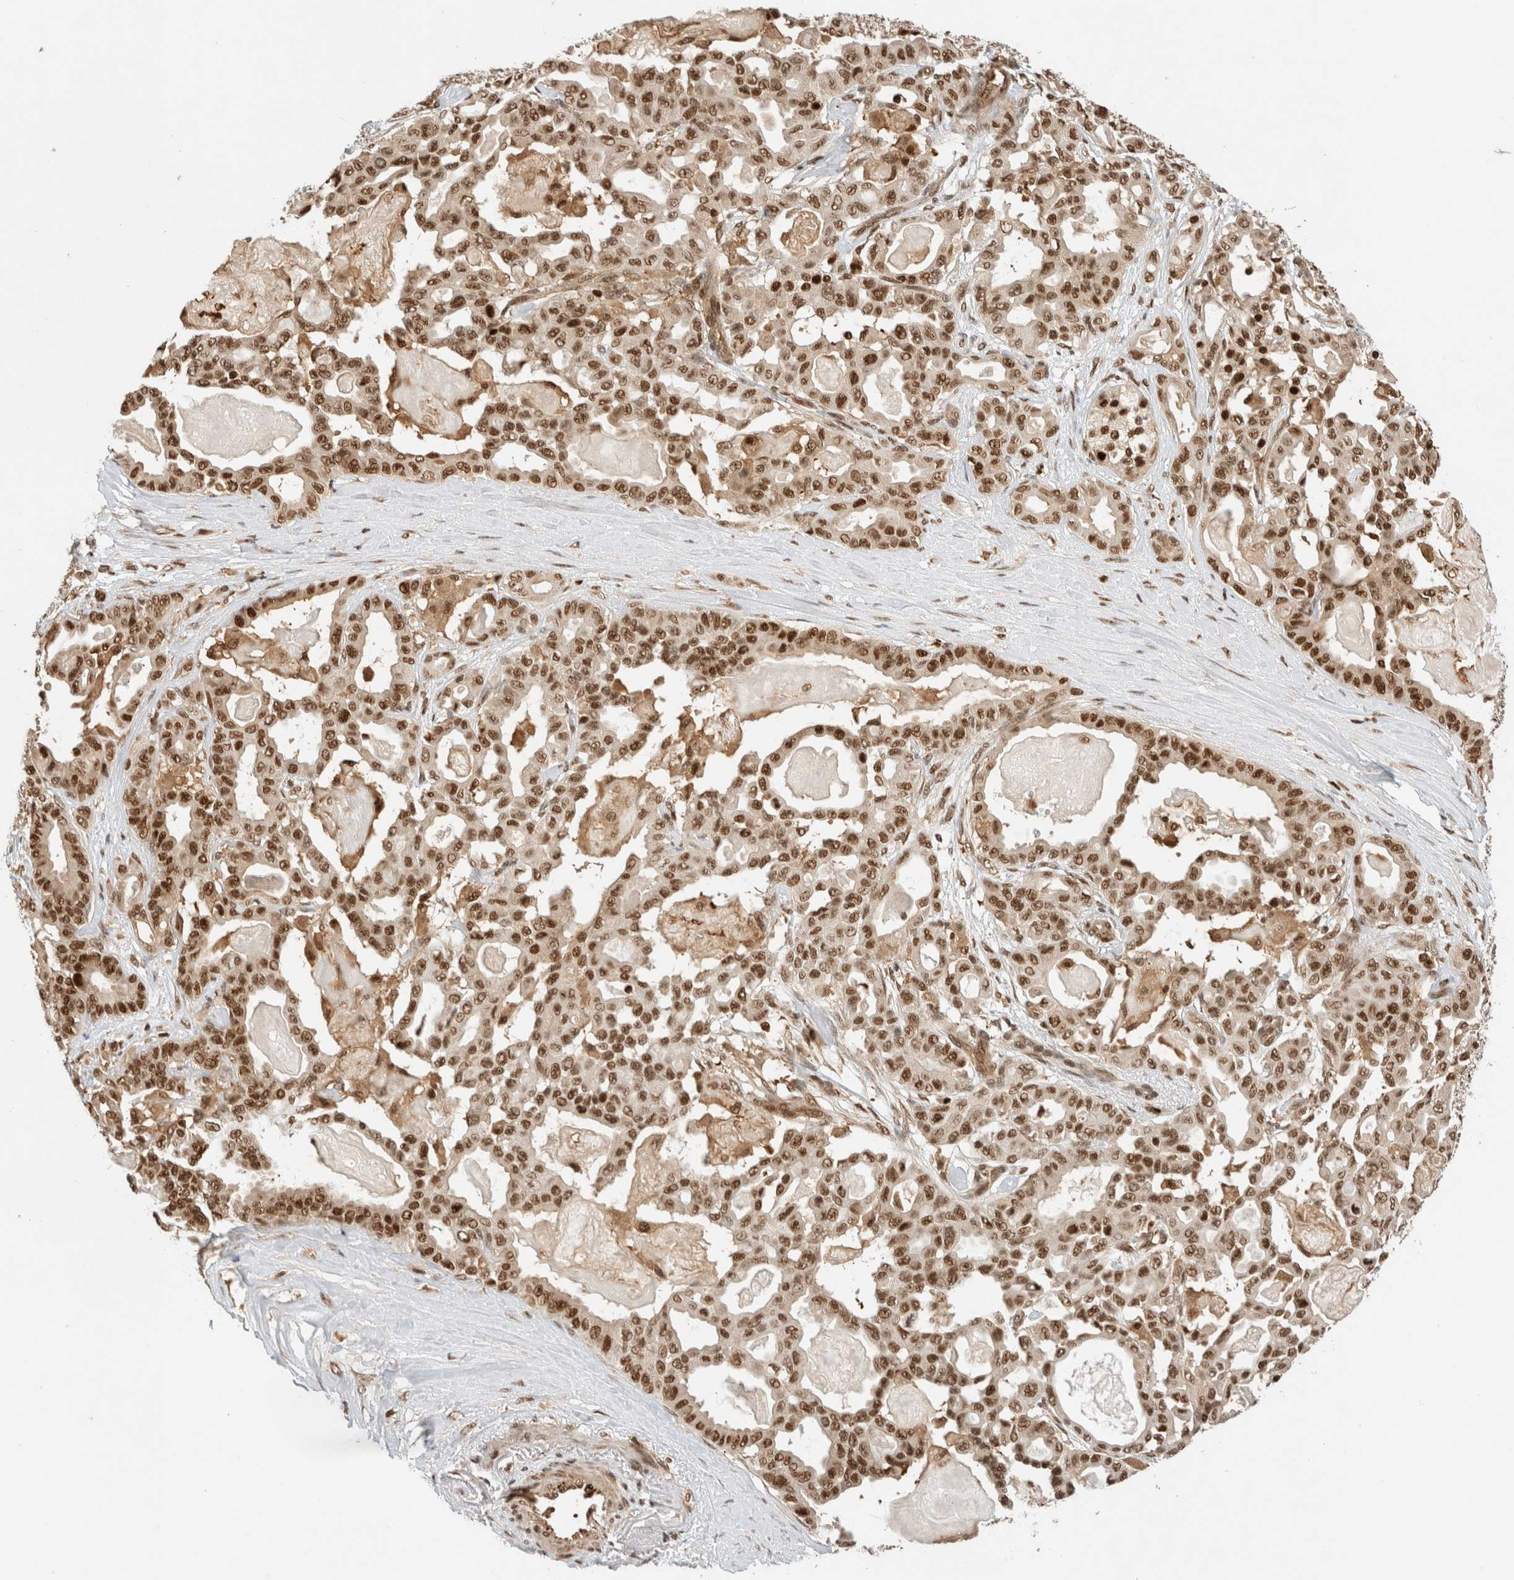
{"staining": {"intensity": "moderate", "quantity": ">75%", "location": "nuclear"}, "tissue": "pancreatic cancer", "cell_type": "Tumor cells", "image_type": "cancer", "snomed": [{"axis": "morphology", "description": "Adenocarcinoma, NOS"}, {"axis": "topography", "description": "Pancreas"}], "caption": "A histopathology image of human pancreatic adenocarcinoma stained for a protein exhibits moderate nuclear brown staining in tumor cells. (brown staining indicates protein expression, while blue staining denotes nuclei).", "gene": "SNRNP40", "patient": {"sex": "male", "age": 63}}